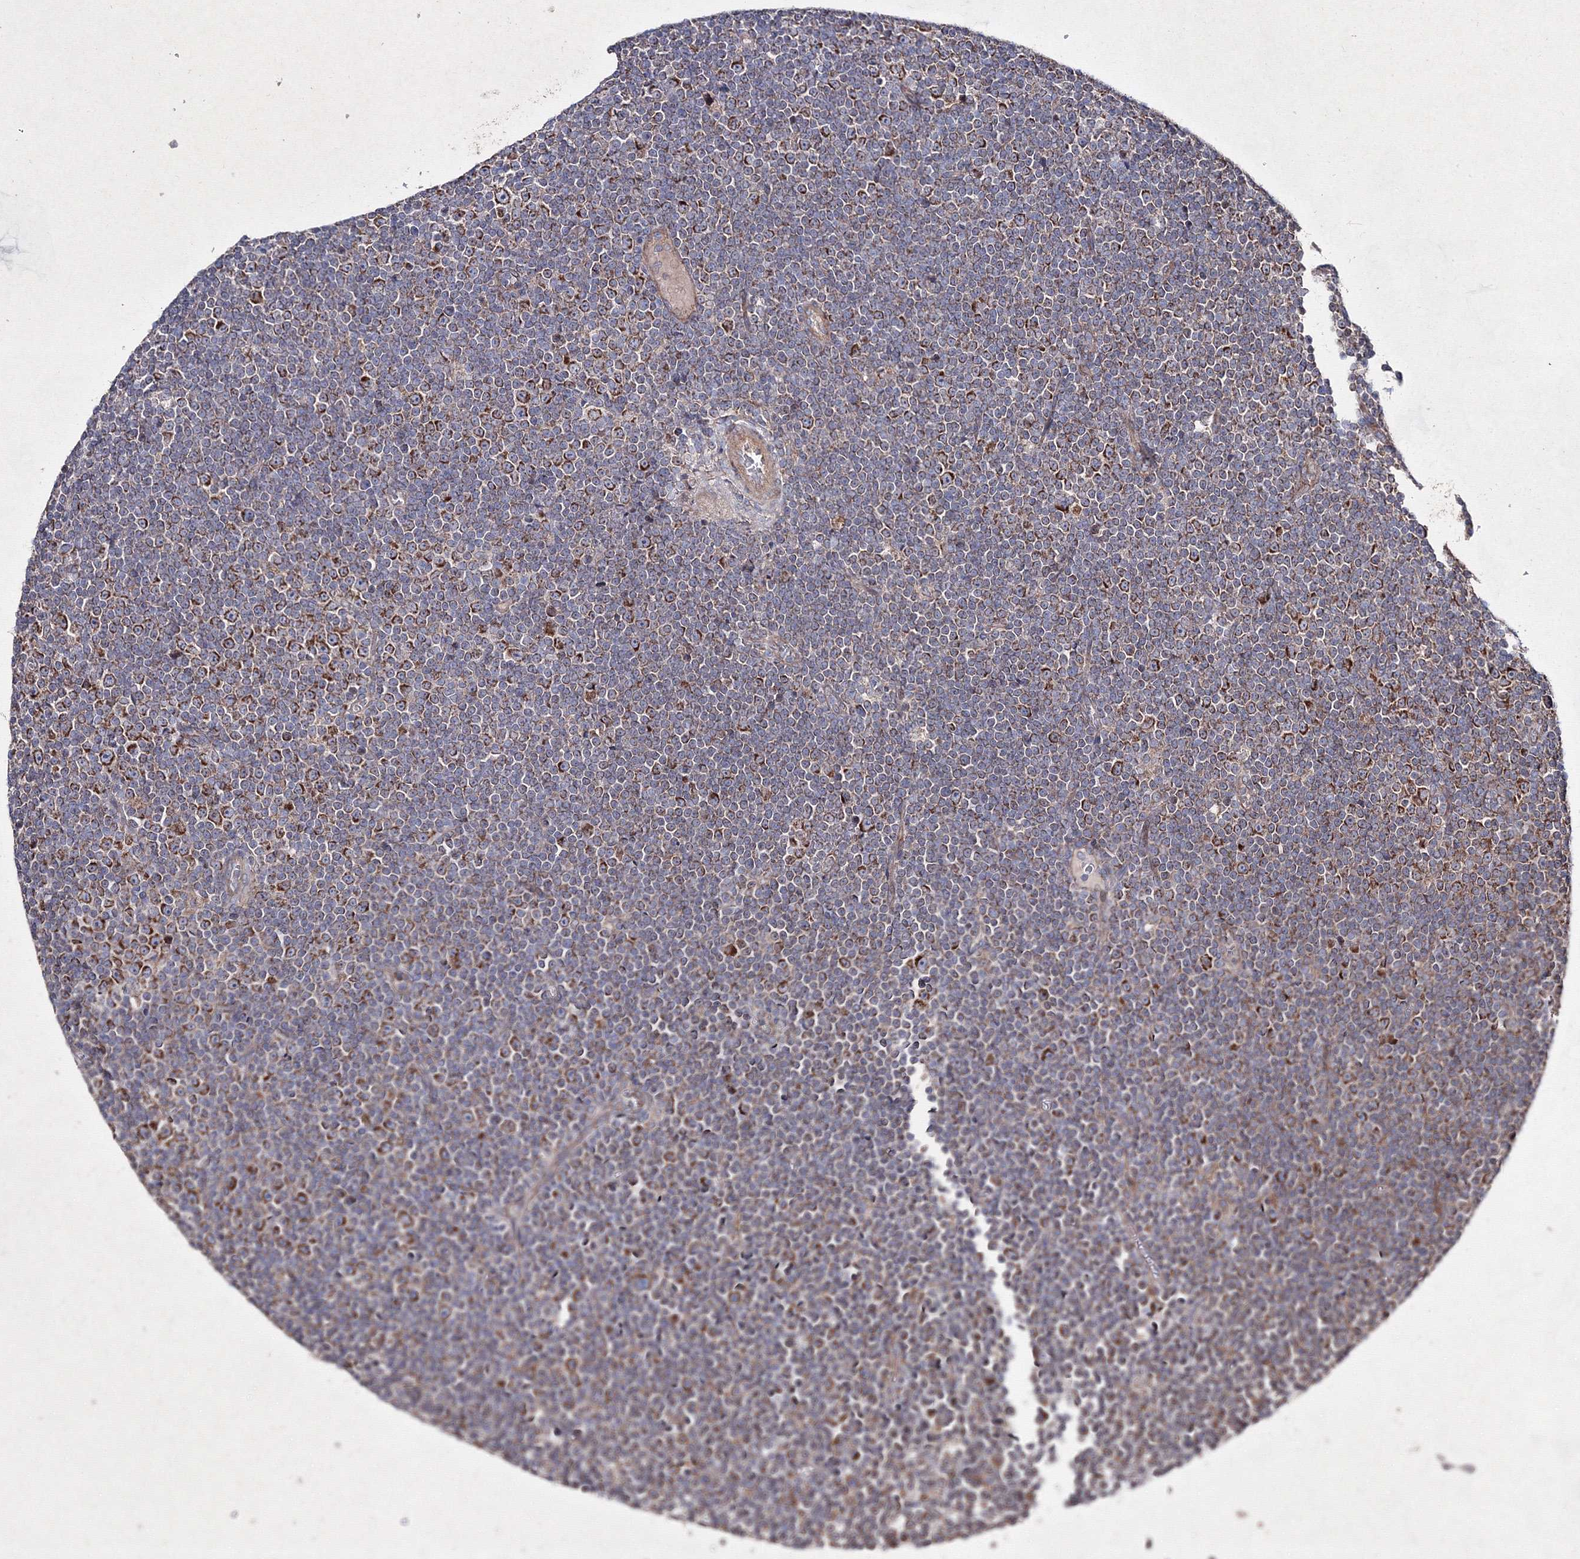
{"staining": {"intensity": "strong", "quantity": ">75%", "location": "cytoplasmic/membranous"}, "tissue": "lymphoma", "cell_type": "Tumor cells", "image_type": "cancer", "snomed": [{"axis": "morphology", "description": "Malignant lymphoma, non-Hodgkin's type, Low grade"}, {"axis": "topography", "description": "Lymph node"}], "caption": "Protein staining by immunohistochemistry exhibits strong cytoplasmic/membranous staining in approximately >75% of tumor cells in low-grade malignant lymphoma, non-Hodgkin's type.", "gene": "GFM1", "patient": {"sex": "female", "age": 67}}